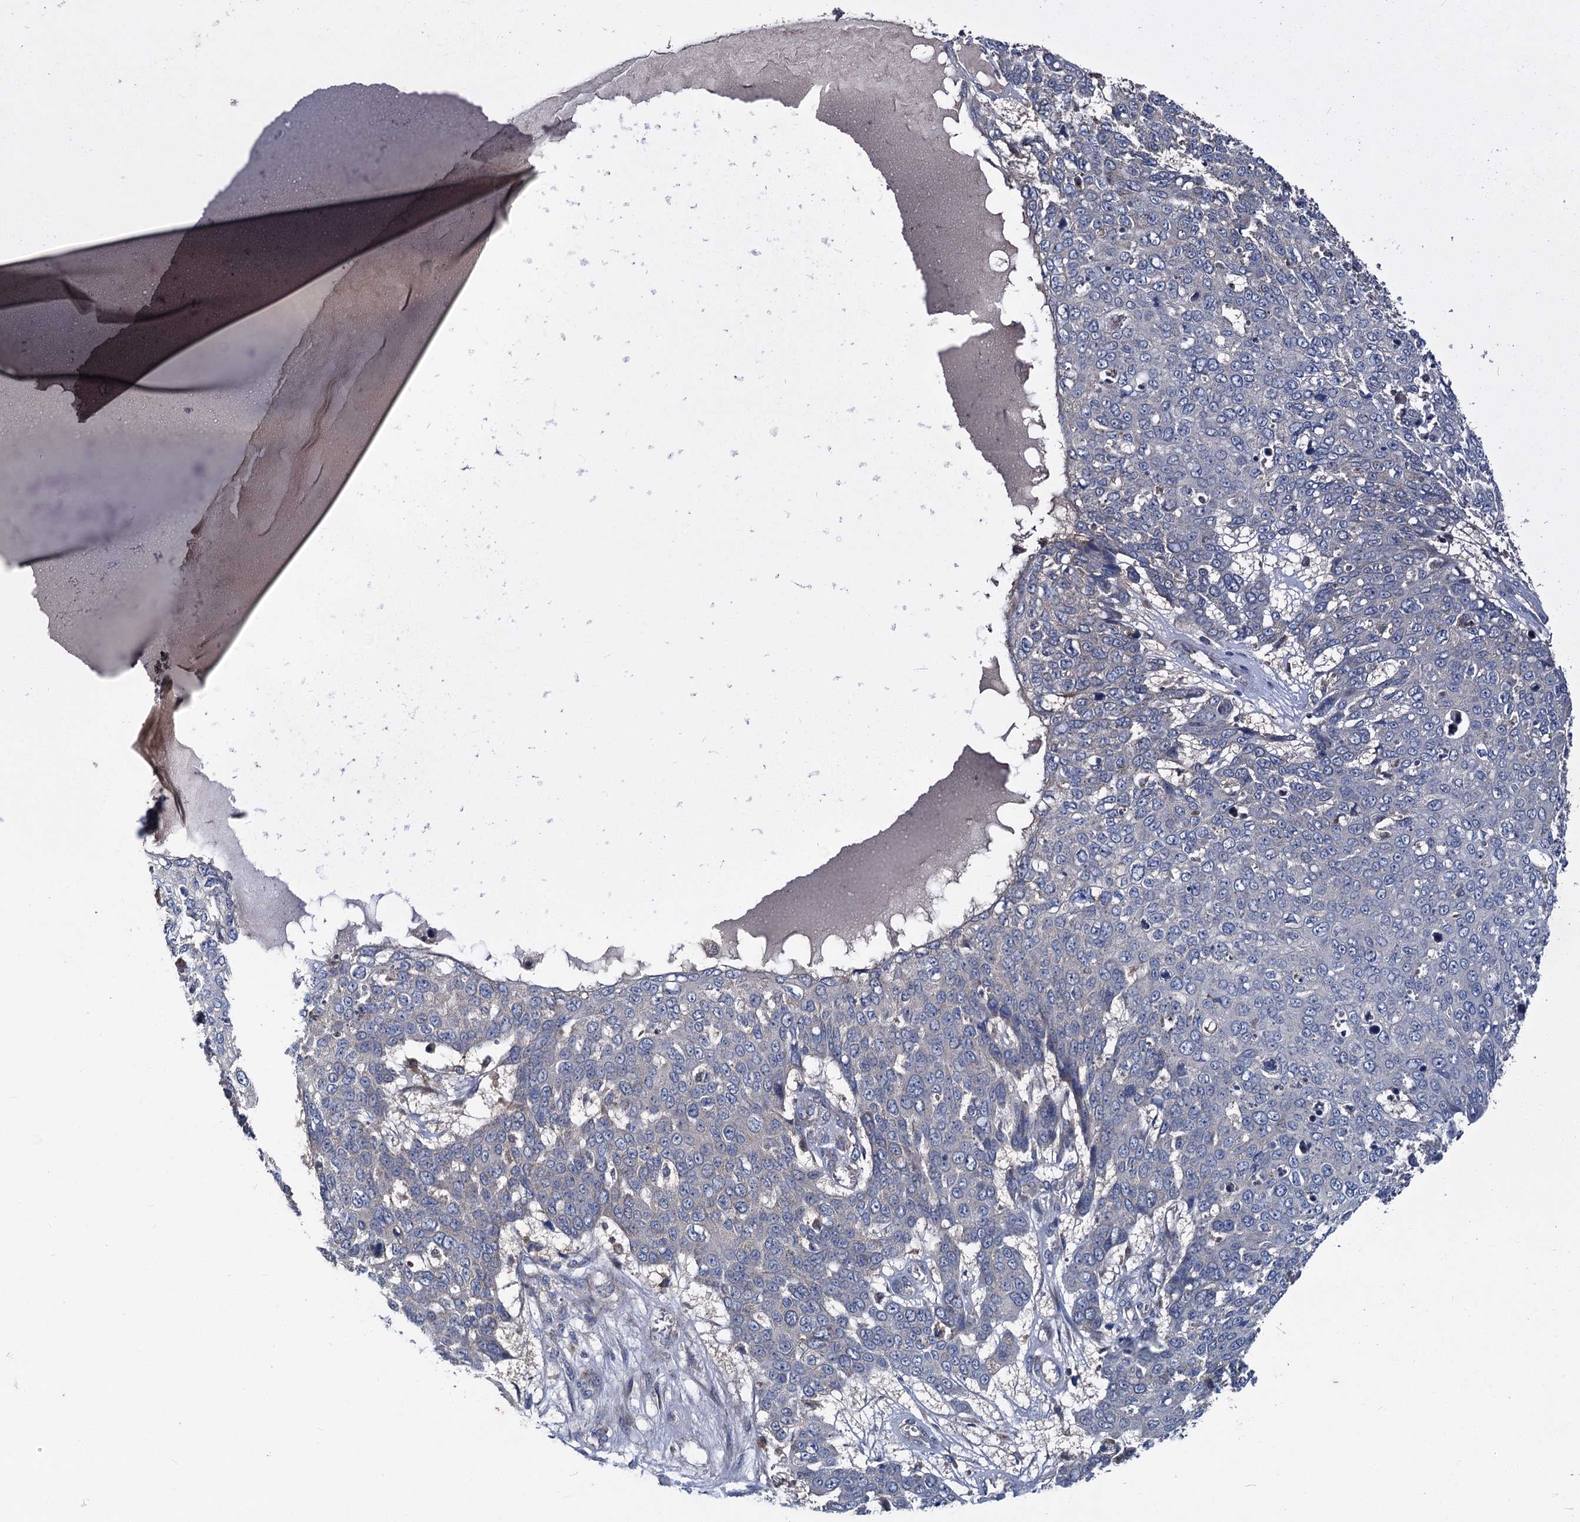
{"staining": {"intensity": "negative", "quantity": "none", "location": "none"}, "tissue": "skin cancer", "cell_type": "Tumor cells", "image_type": "cancer", "snomed": [{"axis": "morphology", "description": "Squamous cell carcinoma, NOS"}, {"axis": "topography", "description": "Skin"}], "caption": "Tumor cells show no significant expression in skin cancer (squamous cell carcinoma). (DAB immunohistochemistry (IHC) with hematoxylin counter stain).", "gene": "OTUB1", "patient": {"sex": "male", "age": 71}}